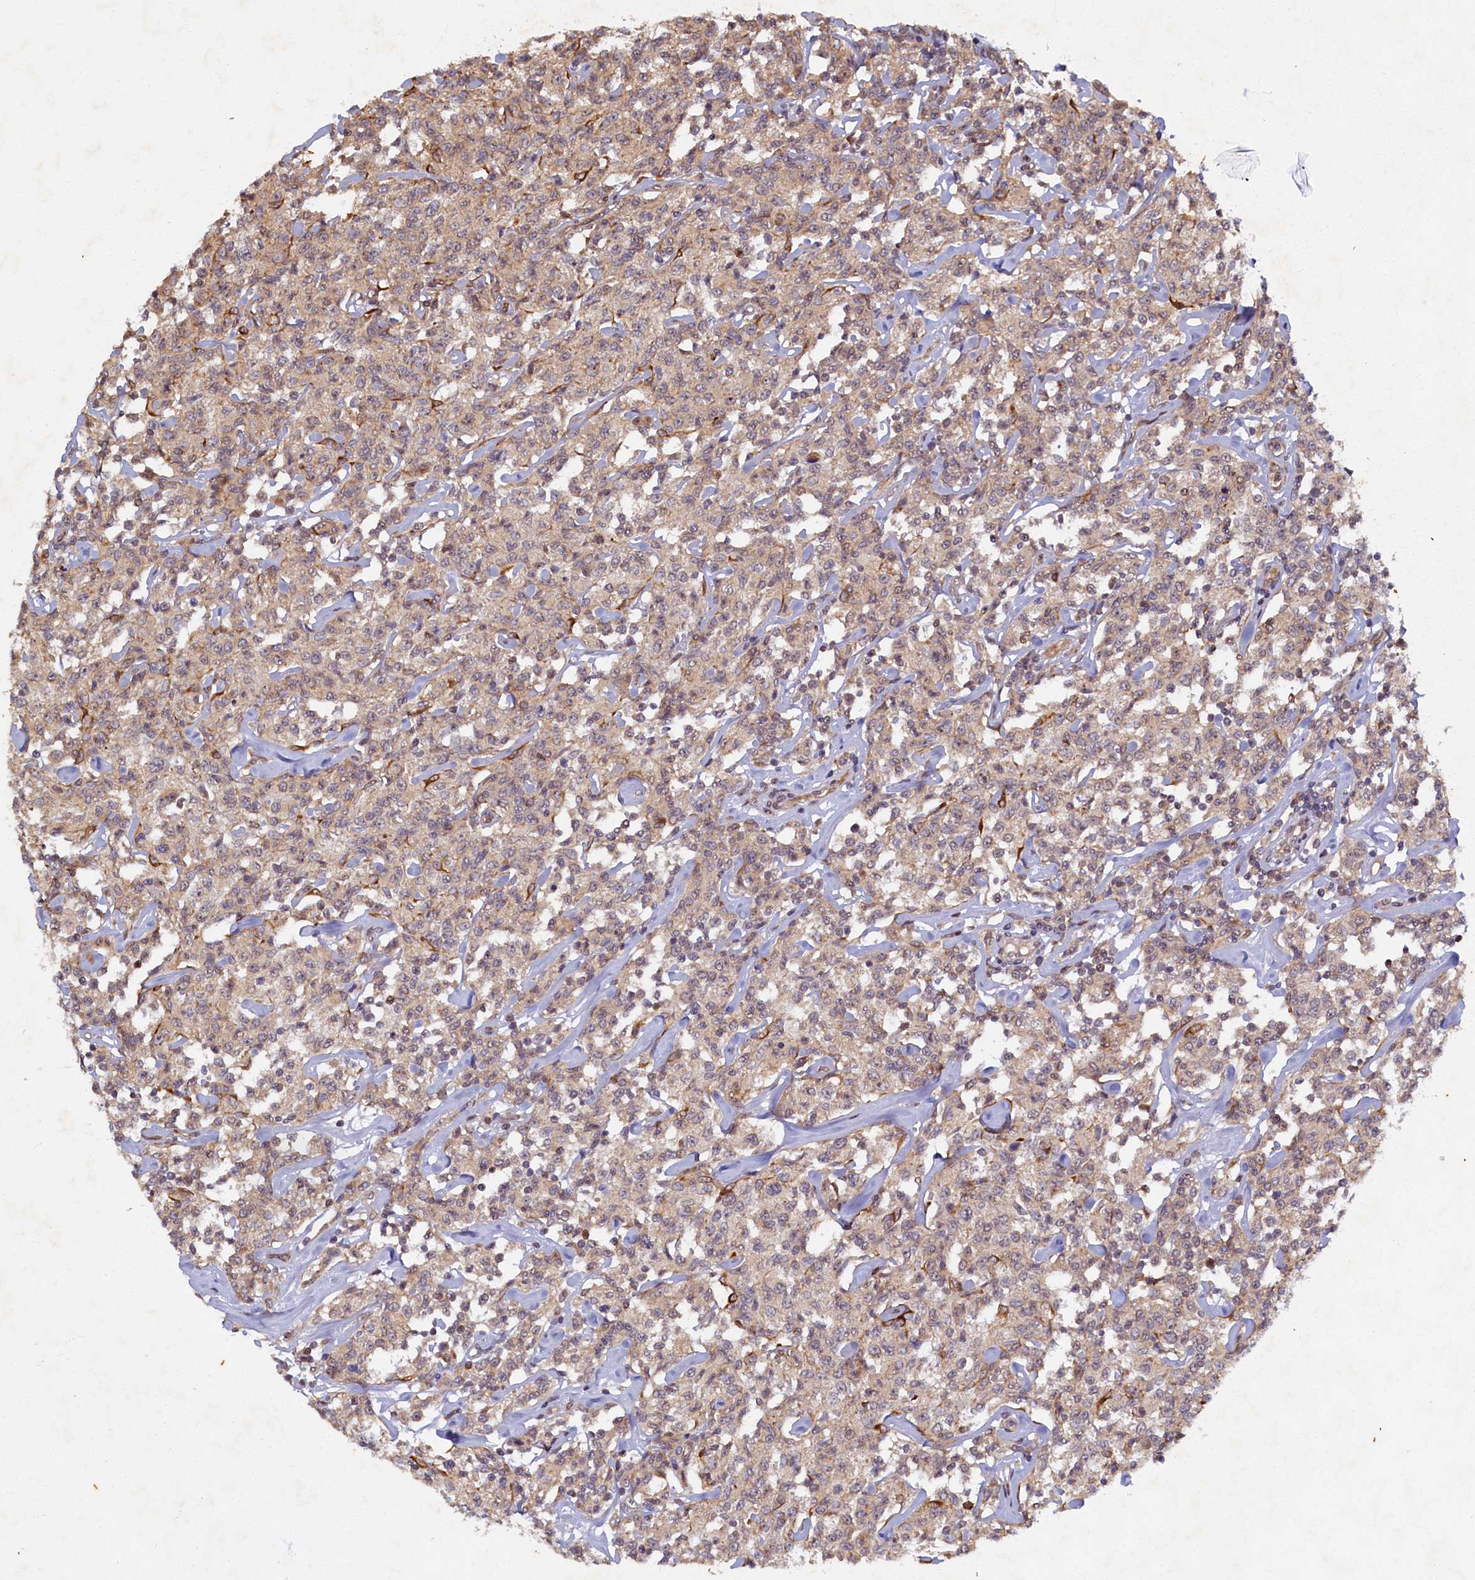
{"staining": {"intensity": "weak", "quantity": "25%-75%", "location": "cytoplasmic/membranous"}, "tissue": "lymphoma", "cell_type": "Tumor cells", "image_type": "cancer", "snomed": [{"axis": "morphology", "description": "Malignant lymphoma, non-Hodgkin's type, Low grade"}, {"axis": "topography", "description": "Small intestine"}], "caption": "Brown immunohistochemical staining in lymphoma demonstrates weak cytoplasmic/membranous positivity in about 25%-75% of tumor cells.", "gene": "CEP20", "patient": {"sex": "female", "age": 59}}